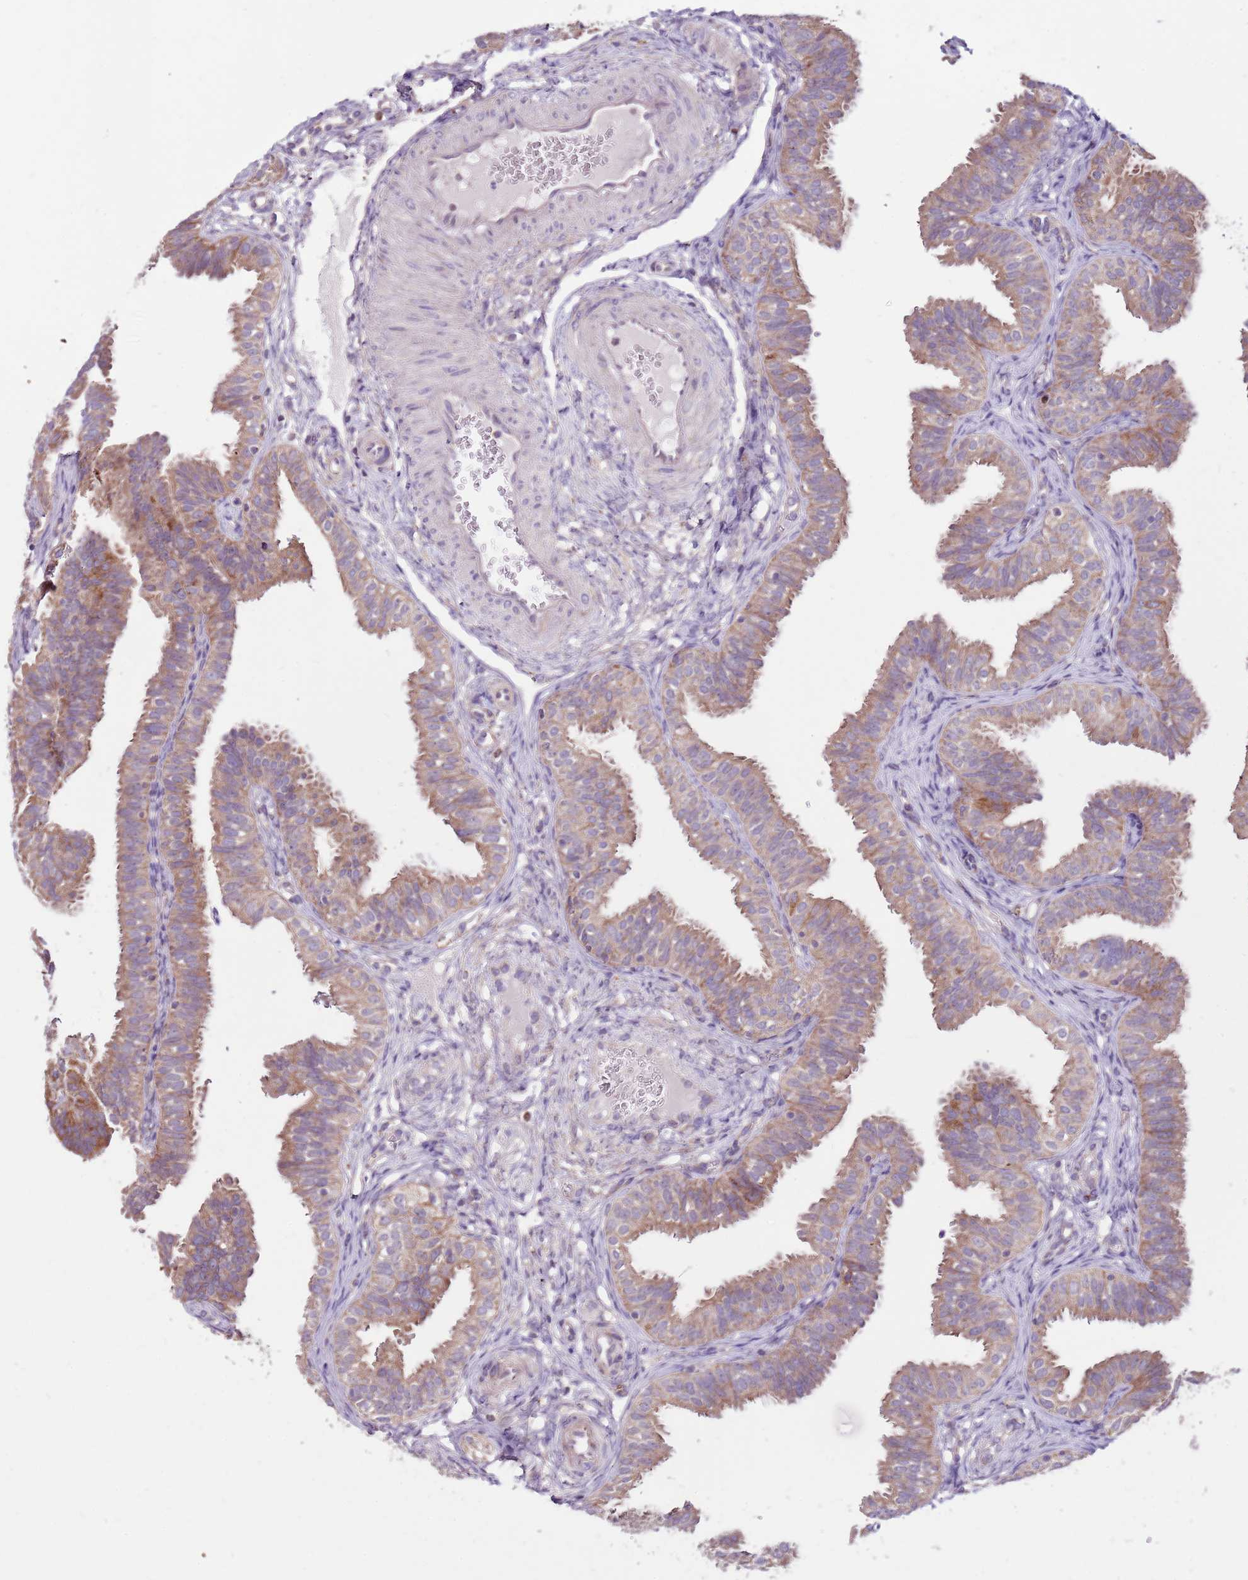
{"staining": {"intensity": "moderate", "quantity": ">75%", "location": "cytoplasmic/membranous"}, "tissue": "fallopian tube", "cell_type": "Glandular cells", "image_type": "normal", "snomed": [{"axis": "morphology", "description": "Normal tissue, NOS"}, {"axis": "topography", "description": "Fallopian tube"}], "caption": "Immunohistochemistry (IHC) (DAB) staining of benign human fallopian tube displays moderate cytoplasmic/membranous protein staining in about >75% of glandular cells. (Stains: DAB in brown, nuclei in blue, Microscopy: brightfield microscopy at high magnification).", "gene": "SMG1", "patient": {"sex": "female", "age": 35}}